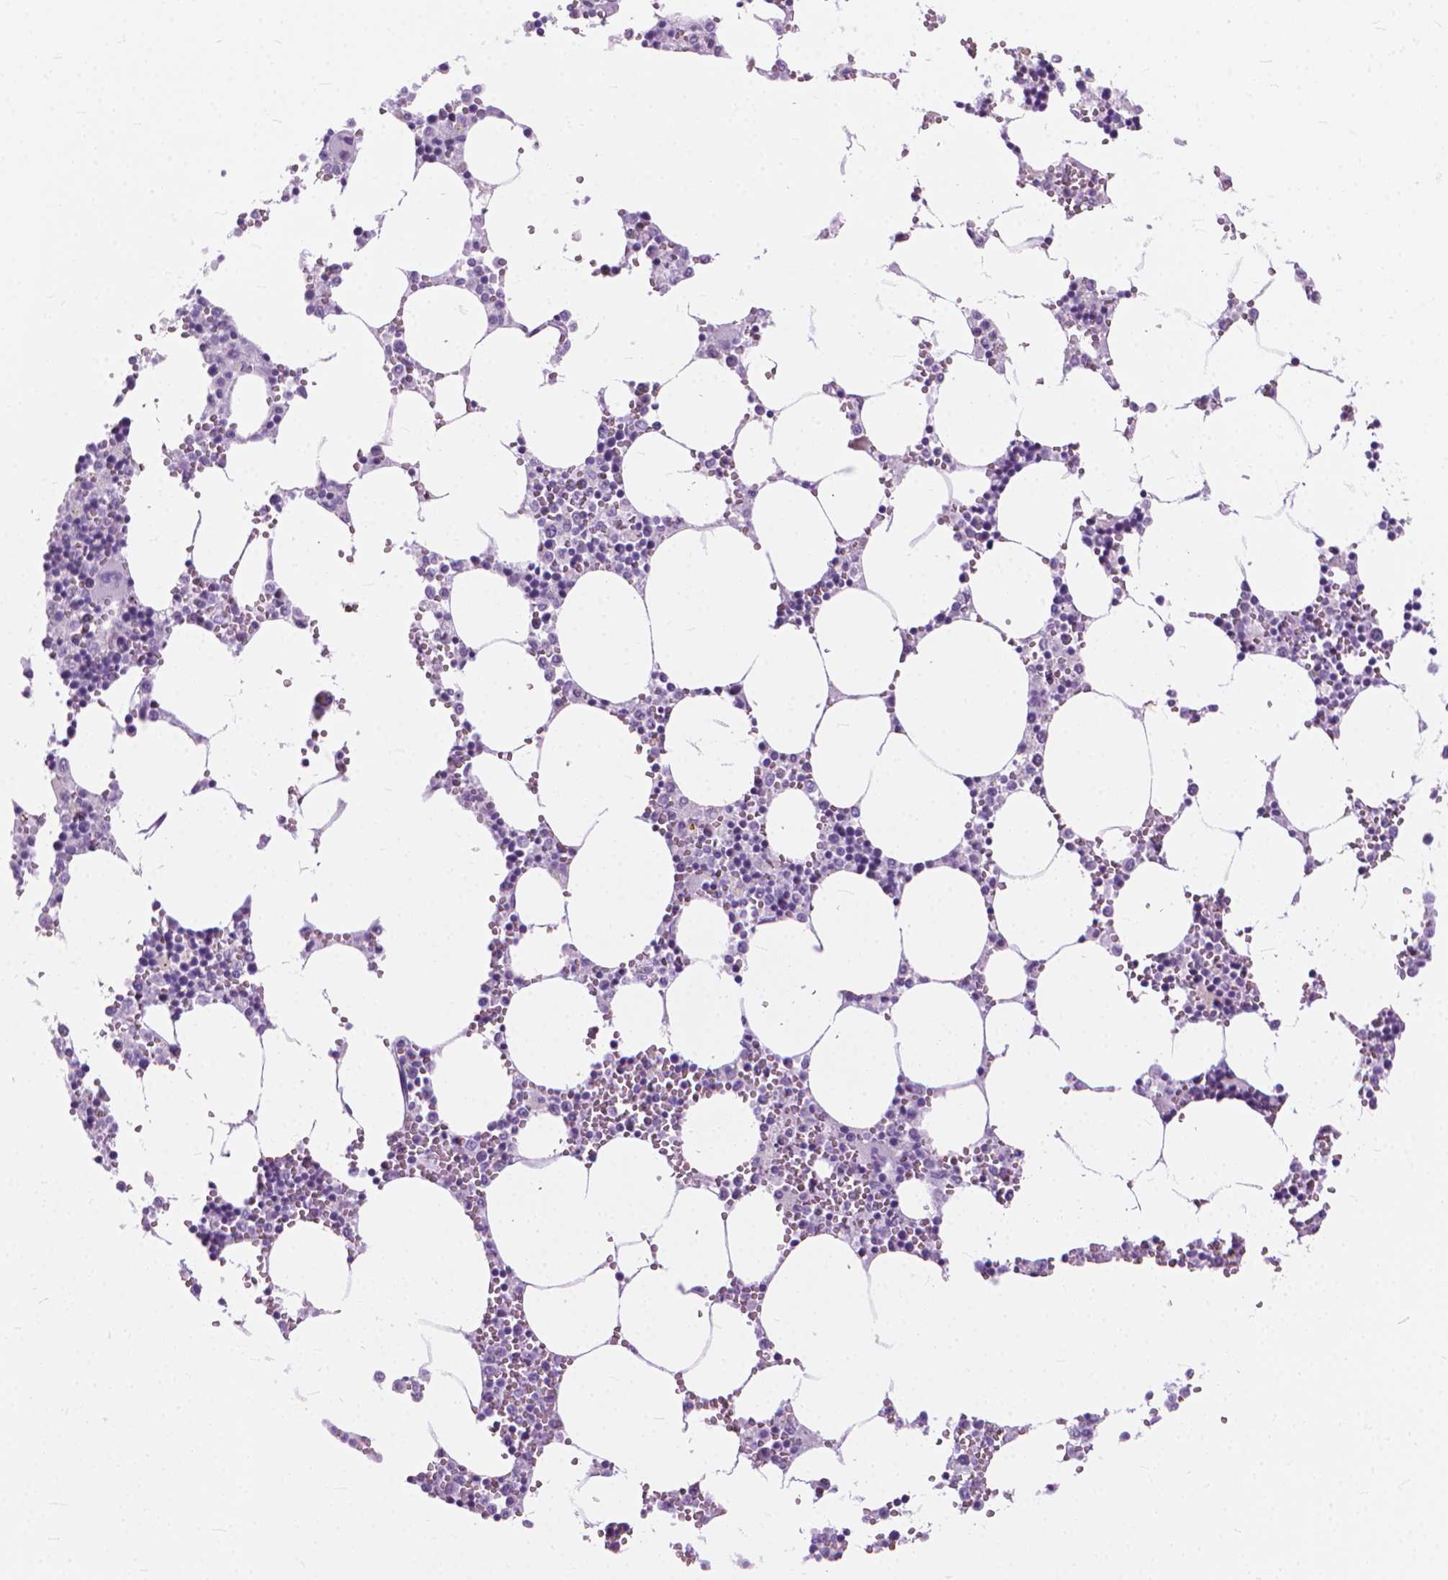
{"staining": {"intensity": "negative", "quantity": "none", "location": "none"}, "tissue": "bone marrow", "cell_type": "Hematopoietic cells", "image_type": "normal", "snomed": [{"axis": "morphology", "description": "Normal tissue, NOS"}, {"axis": "topography", "description": "Bone marrow"}], "caption": "Immunohistochemical staining of unremarkable human bone marrow demonstrates no significant expression in hematopoietic cells.", "gene": "HTR2B", "patient": {"sex": "male", "age": 54}}